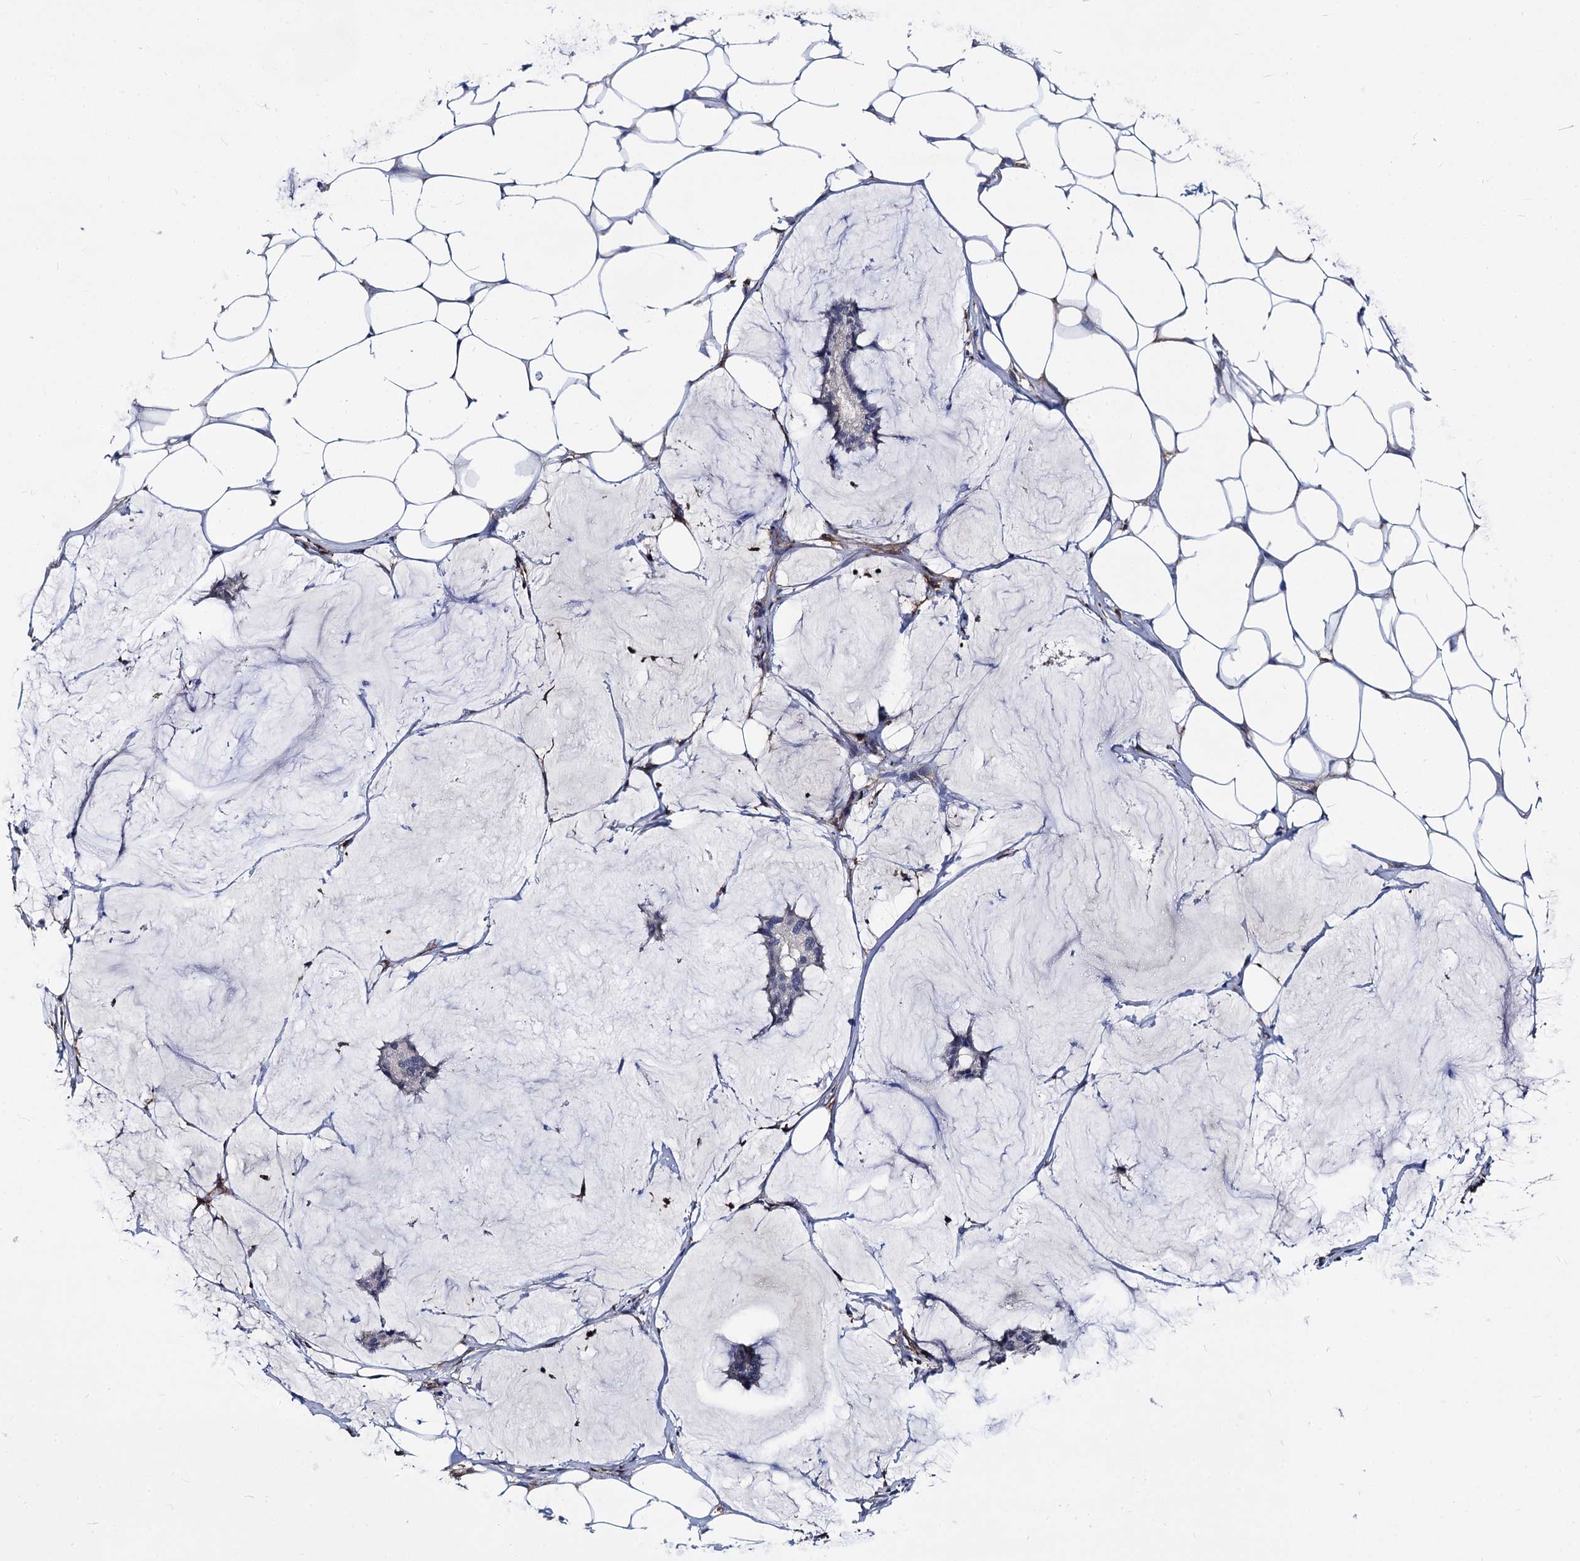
{"staining": {"intensity": "negative", "quantity": "none", "location": "none"}, "tissue": "breast cancer", "cell_type": "Tumor cells", "image_type": "cancer", "snomed": [{"axis": "morphology", "description": "Duct carcinoma"}, {"axis": "topography", "description": "Breast"}], "caption": "Photomicrograph shows no significant protein expression in tumor cells of breast cancer.", "gene": "RHOG", "patient": {"sex": "female", "age": 93}}